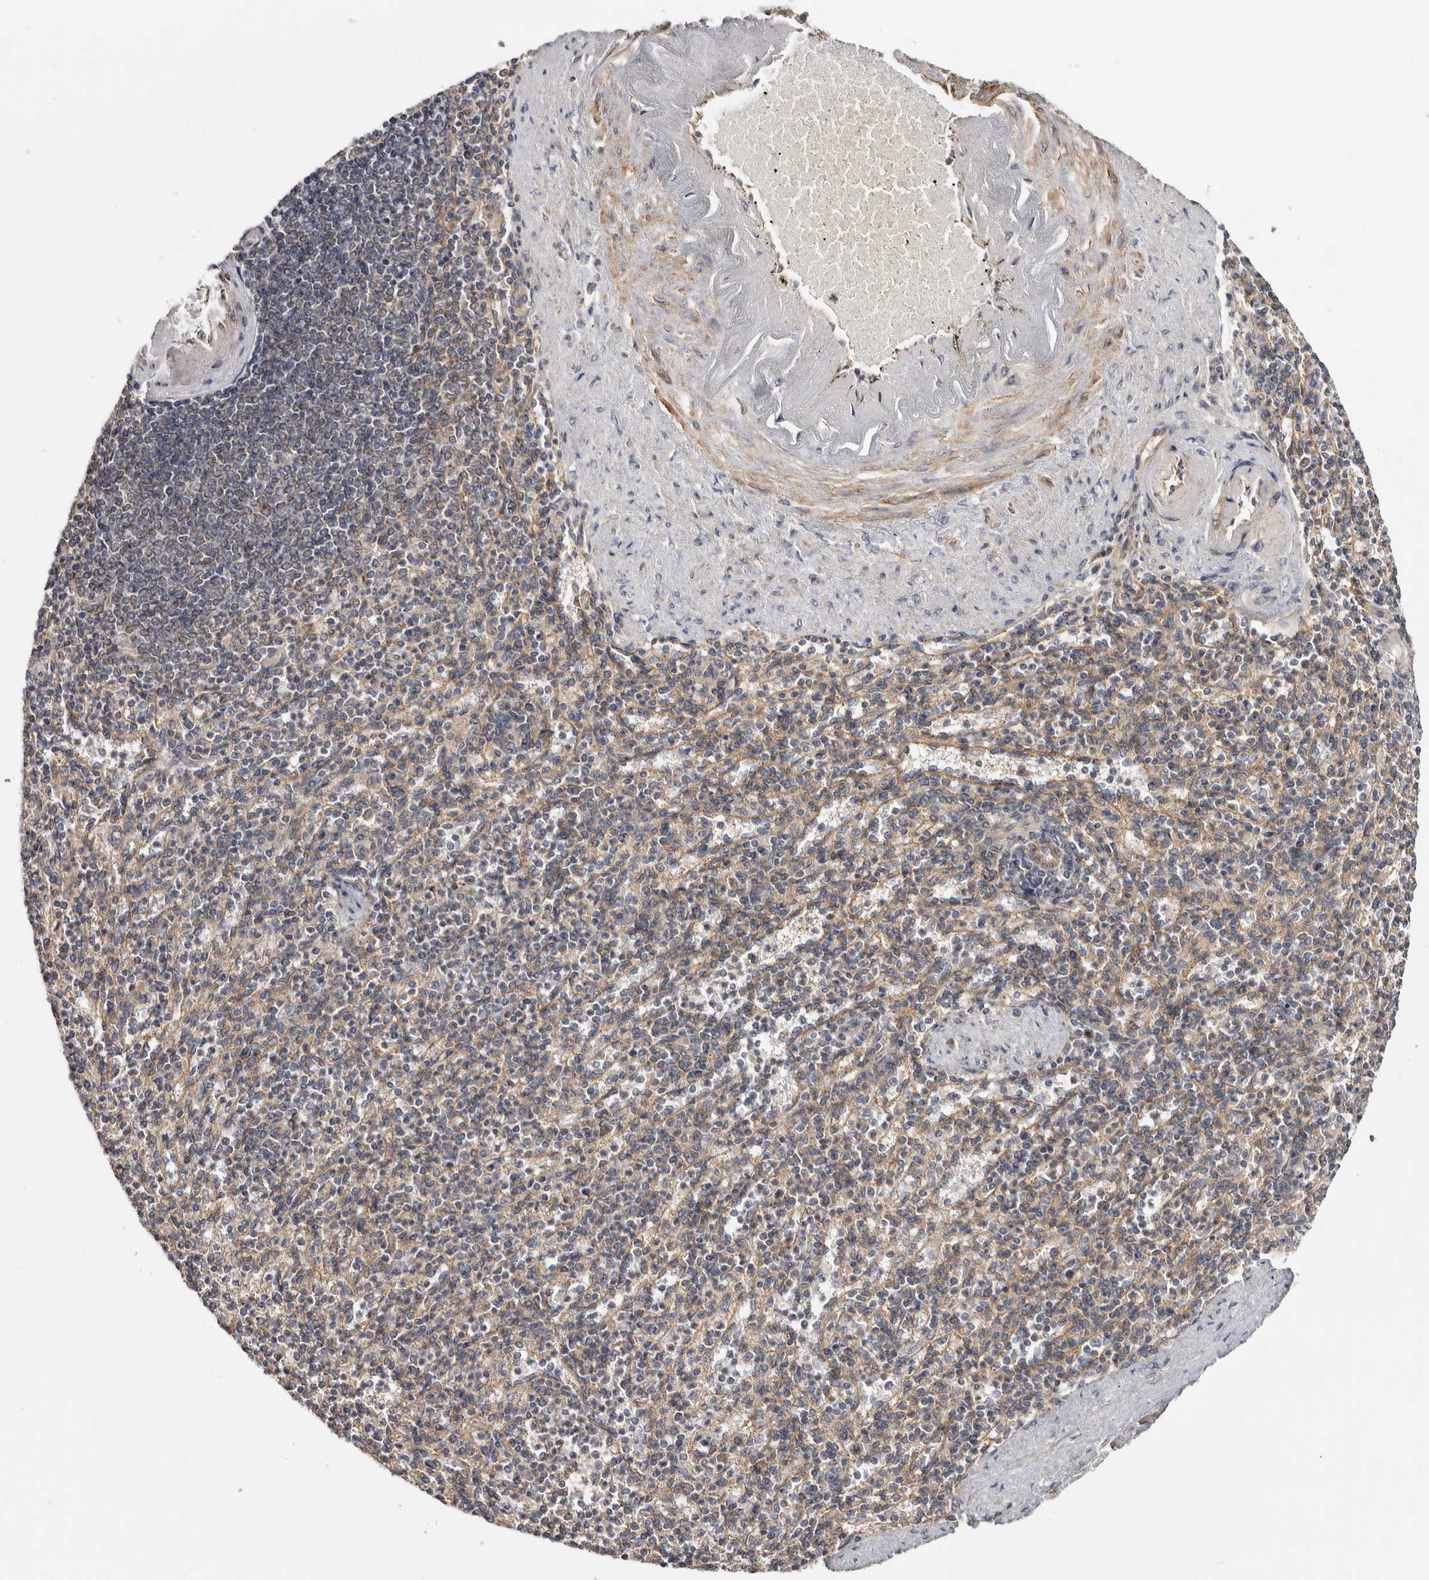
{"staining": {"intensity": "weak", "quantity": ">75%", "location": "cytoplasmic/membranous"}, "tissue": "spleen", "cell_type": "Cells in red pulp", "image_type": "normal", "snomed": [{"axis": "morphology", "description": "Normal tissue, NOS"}, {"axis": "topography", "description": "Spleen"}], "caption": "Immunohistochemistry photomicrograph of unremarkable spleen: human spleen stained using immunohistochemistry (IHC) displays low levels of weak protein expression localized specifically in the cytoplasmic/membranous of cells in red pulp, appearing as a cytoplasmic/membranous brown color.", "gene": "CHMP4C", "patient": {"sex": "female", "age": 74}}